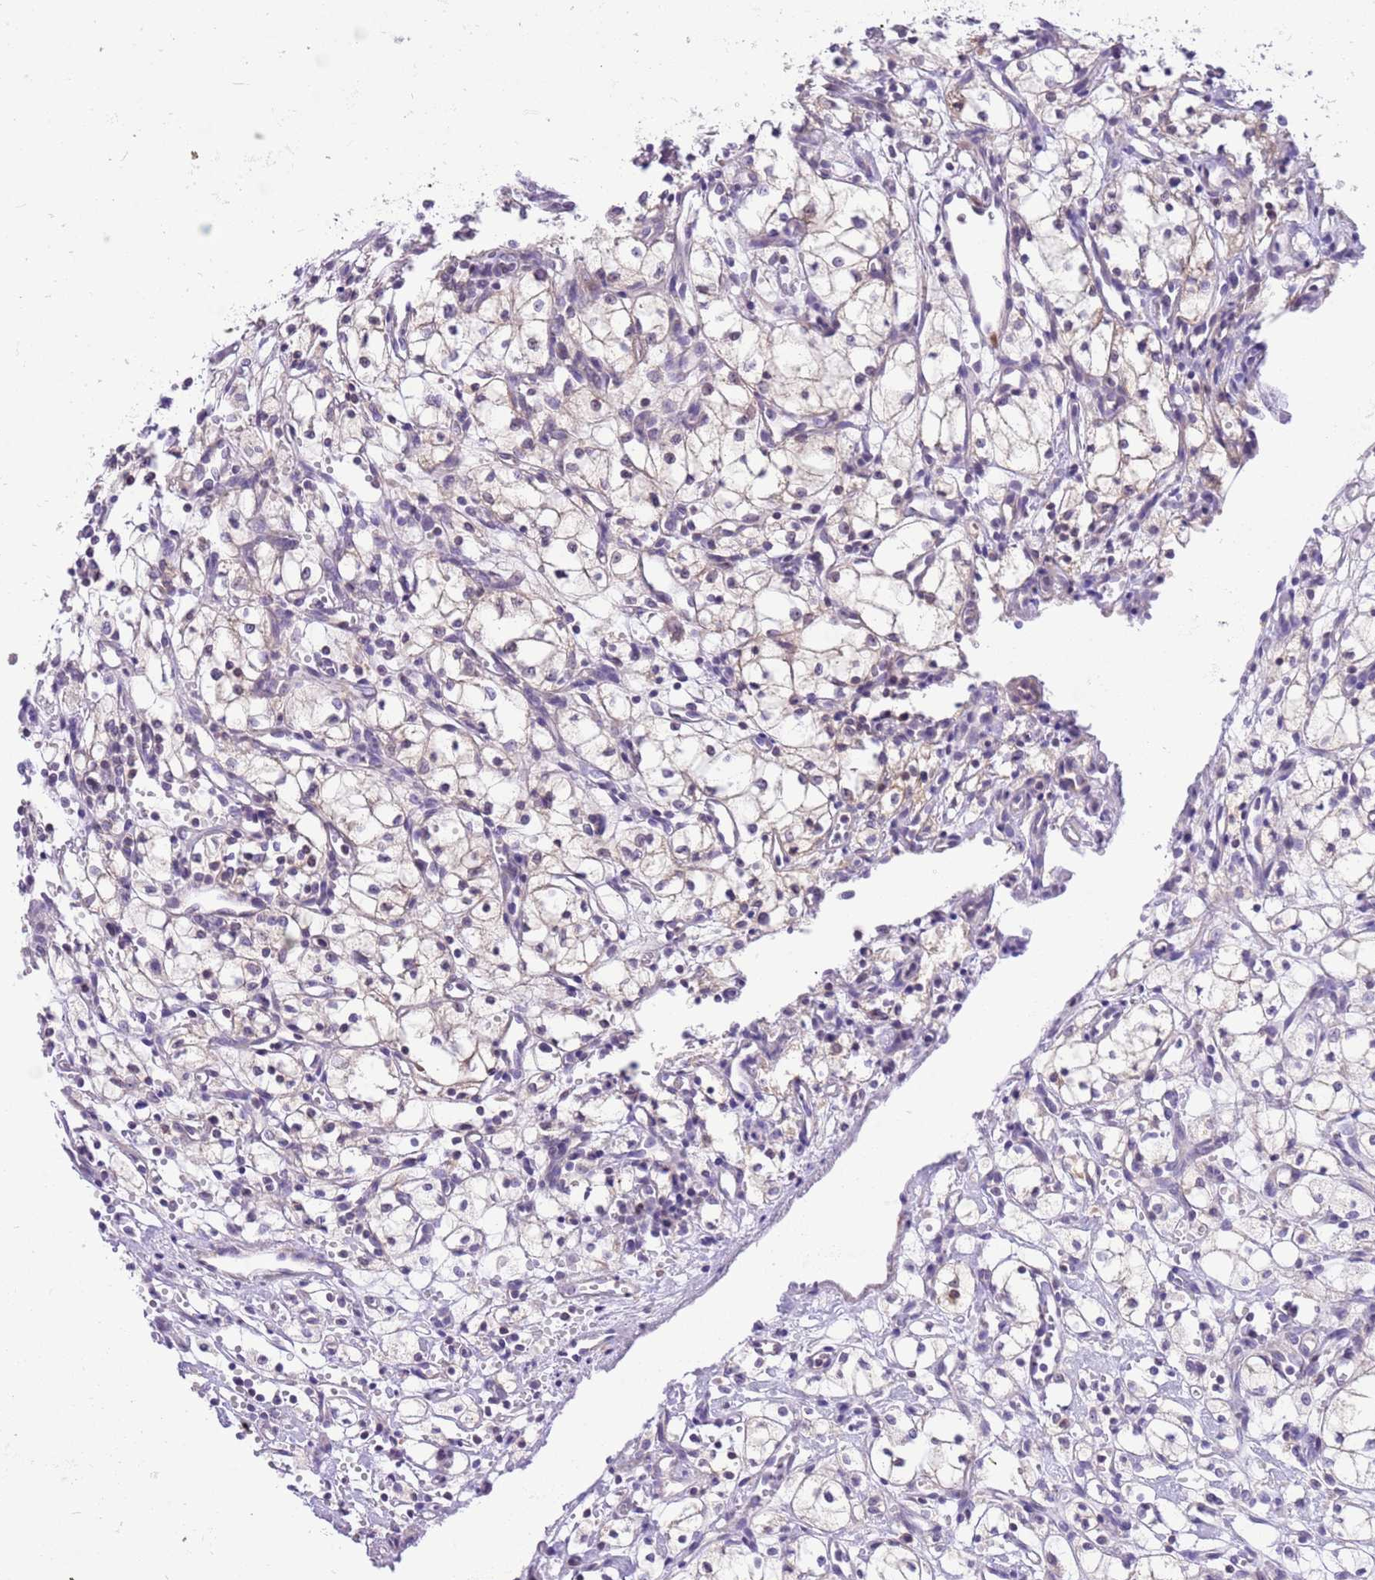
{"staining": {"intensity": "moderate", "quantity": "<25%", "location": "cytoplasmic/membranous"}, "tissue": "renal cancer", "cell_type": "Tumor cells", "image_type": "cancer", "snomed": [{"axis": "morphology", "description": "Adenocarcinoma, NOS"}, {"axis": "topography", "description": "Kidney"}], "caption": "A photomicrograph of renal cancer (adenocarcinoma) stained for a protein reveals moderate cytoplasmic/membranous brown staining in tumor cells.", "gene": "GLCE", "patient": {"sex": "male", "age": 59}}